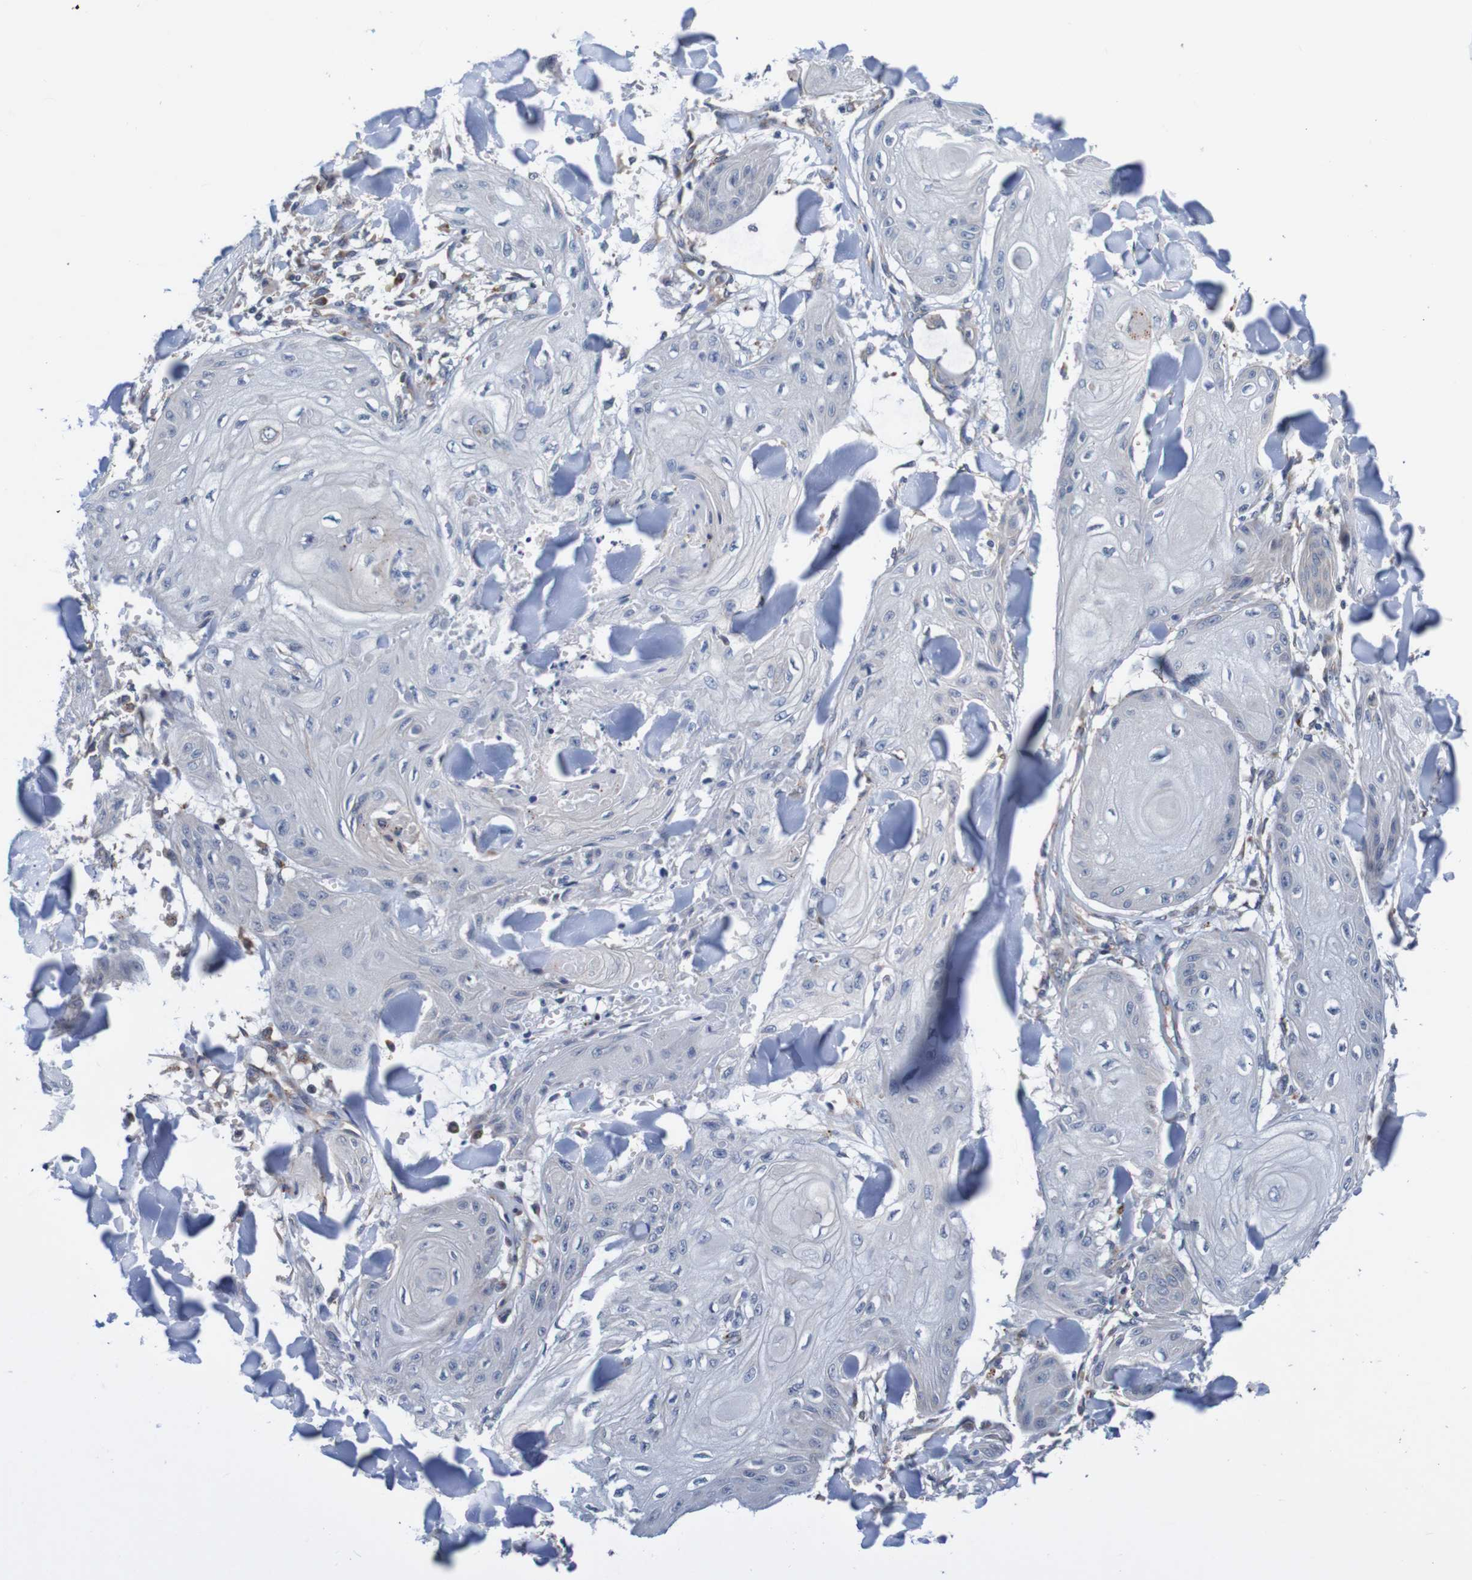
{"staining": {"intensity": "negative", "quantity": "none", "location": "none"}, "tissue": "skin cancer", "cell_type": "Tumor cells", "image_type": "cancer", "snomed": [{"axis": "morphology", "description": "Squamous cell carcinoma, NOS"}, {"axis": "topography", "description": "Skin"}], "caption": "Immunohistochemical staining of squamous cell carcinoma (skin) displays no significant staining in tumor cells.", "gene": "CPED1", "patient": {"sex": "male", "age": 74}}